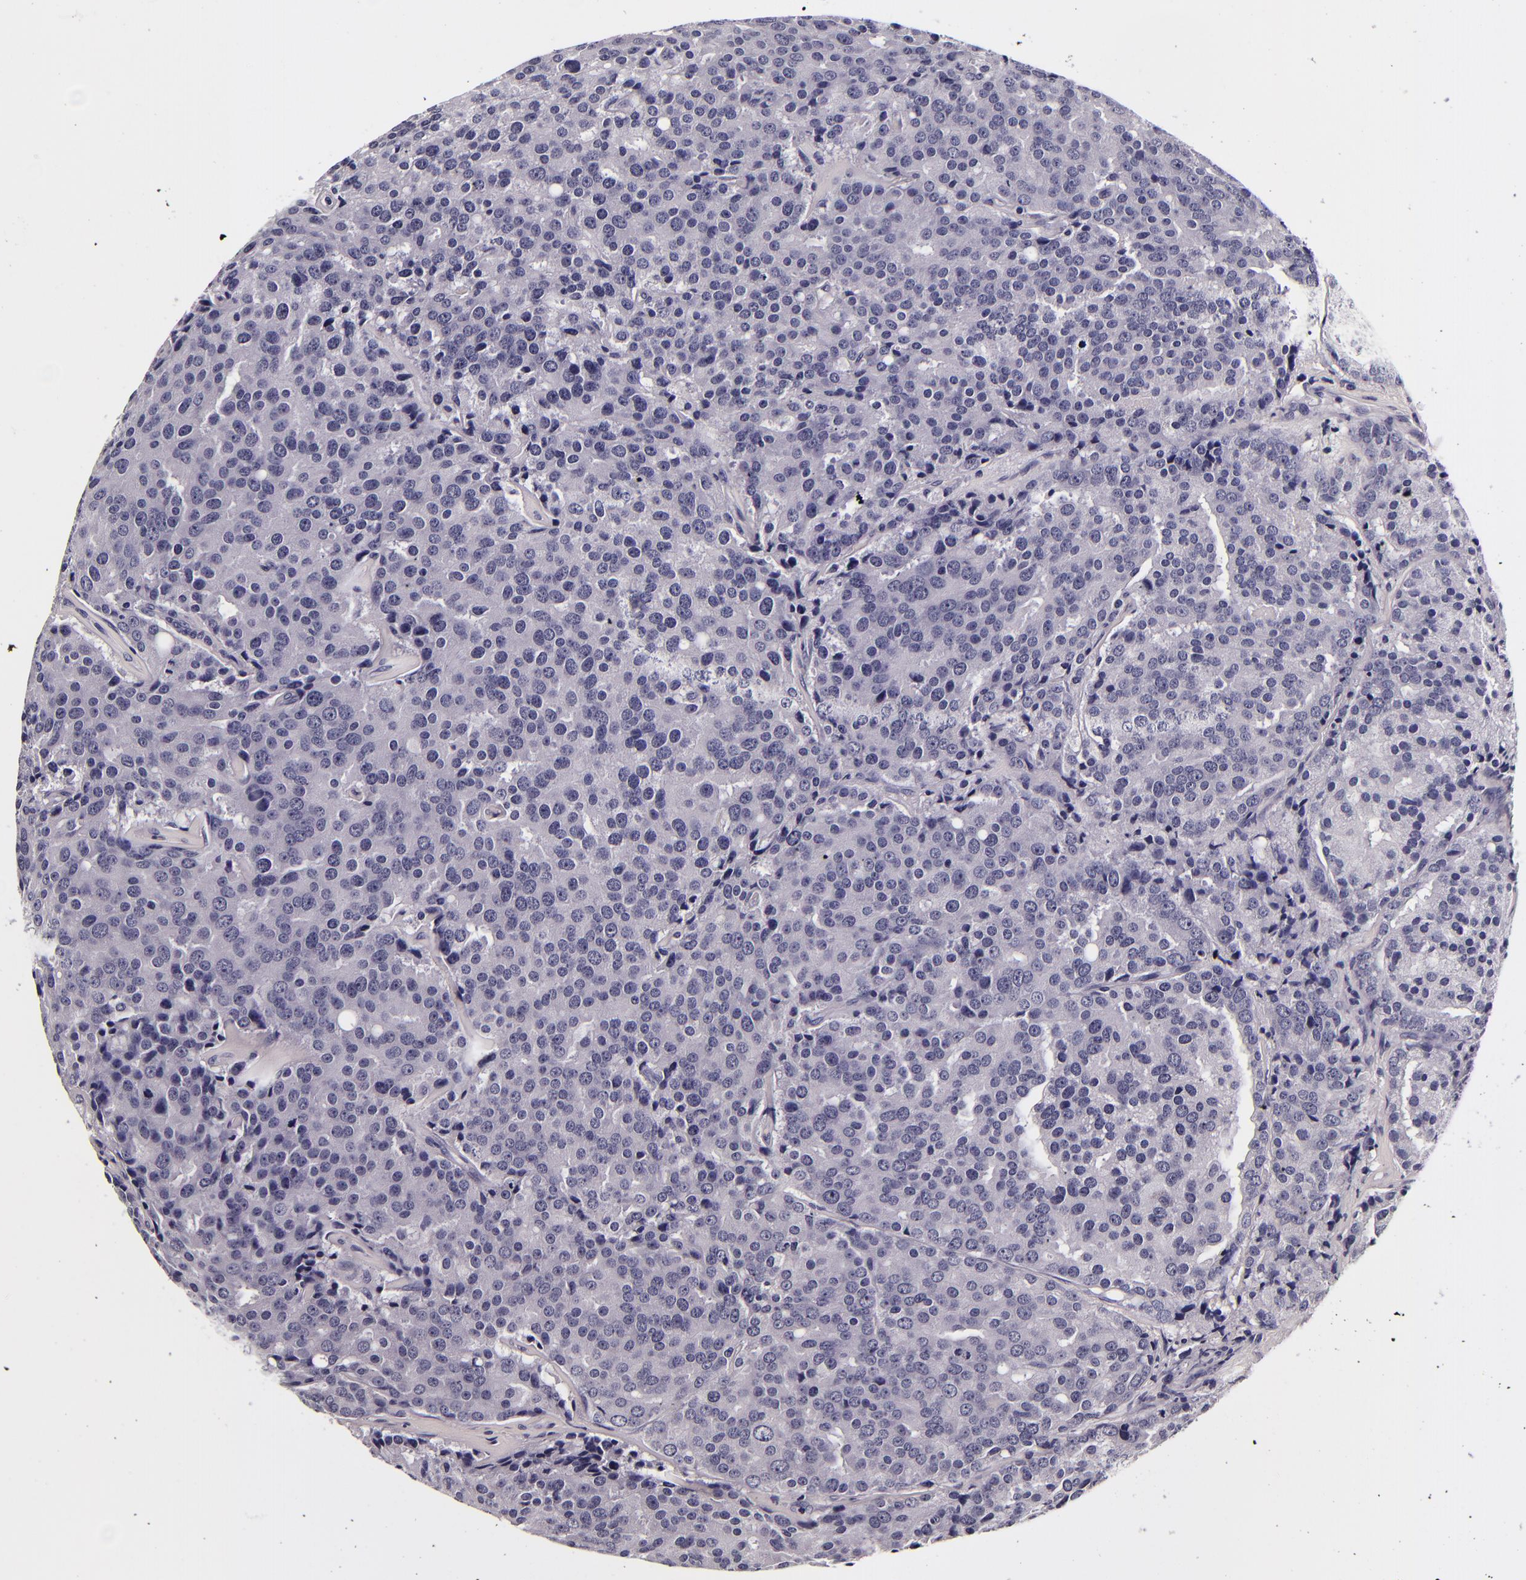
{"staining": {"intensity": "negative", "quantity": "none", "location": "none"}, "tissue": "prostate cancer", "cell_type": "Tumor cells", "image_type": "cancer", "snomed": [{"axis": "morphology", "description": "Adenocarcinoma, High grade"}, {"axis": "topography", "description": "Prostate"}], "caption": "This histopathology image is of high-grade adenocarcinoma (prostate) stained with immunohistochemistry to label a protein in brown with the nuclei are counter-stained blue. There is no staining in tumor cells.", "gene": "FBN1", "patient": {"sex": "male", "age": 64}}